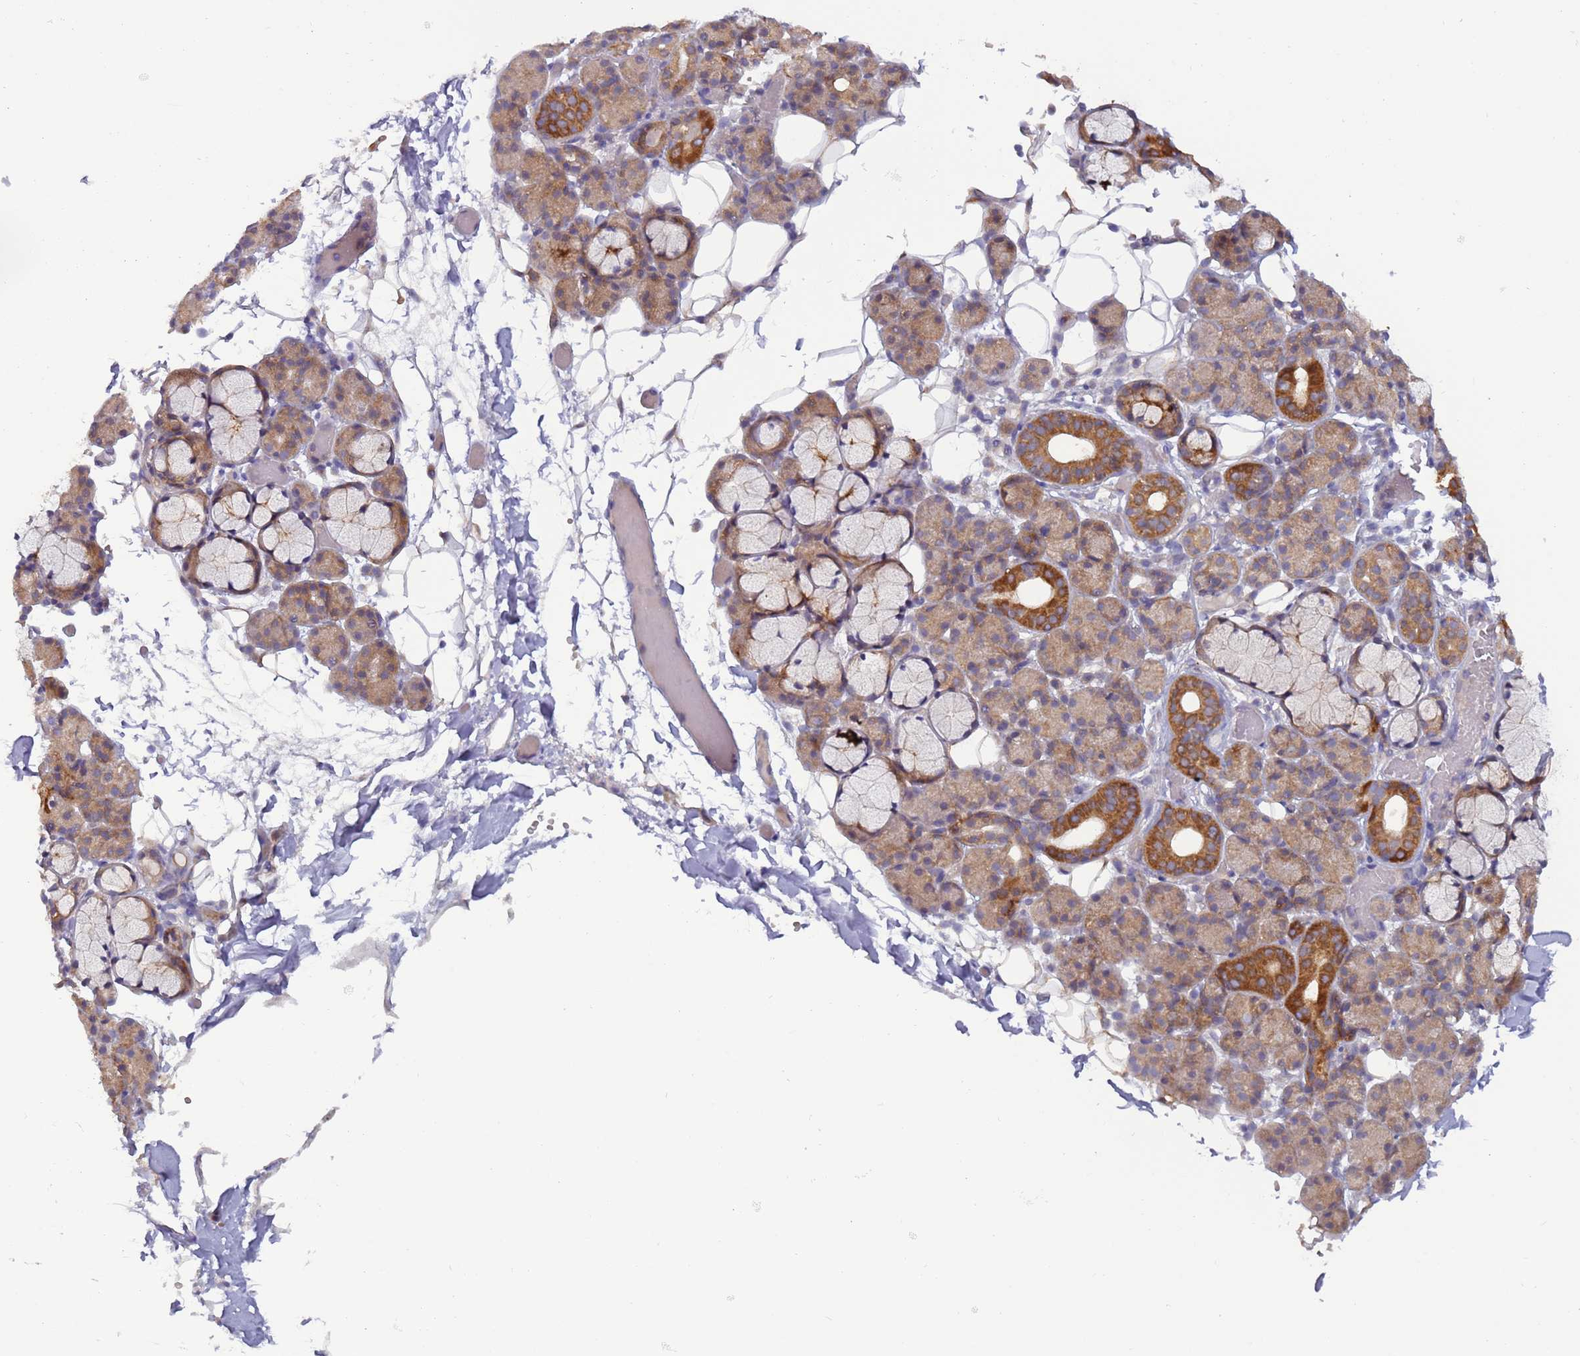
{"staining": {"intensity": "strong", "quantity": "<25%", "location": "cytoplasmic/membranous"}, "tissue": "salivary gland", "cell_type": "Glandular cells", "image_type": "normal", "snomed": [{"axis": "morphology", "description": "Normal tissue, NOS"}, {"axis": "topography", "description": "Salivary gland"}], "caption": "Protein staining exhibits strong cytoplasmic/membranous staining in about <25% of glandular cells in normal salivary gland. (Stains: DAB in brown, nuclei in blue, Microscopy: brightfield microscopy at high magnification).", "gene": "UQCRQ", "patient": {"sex": "male", "age": 63}}